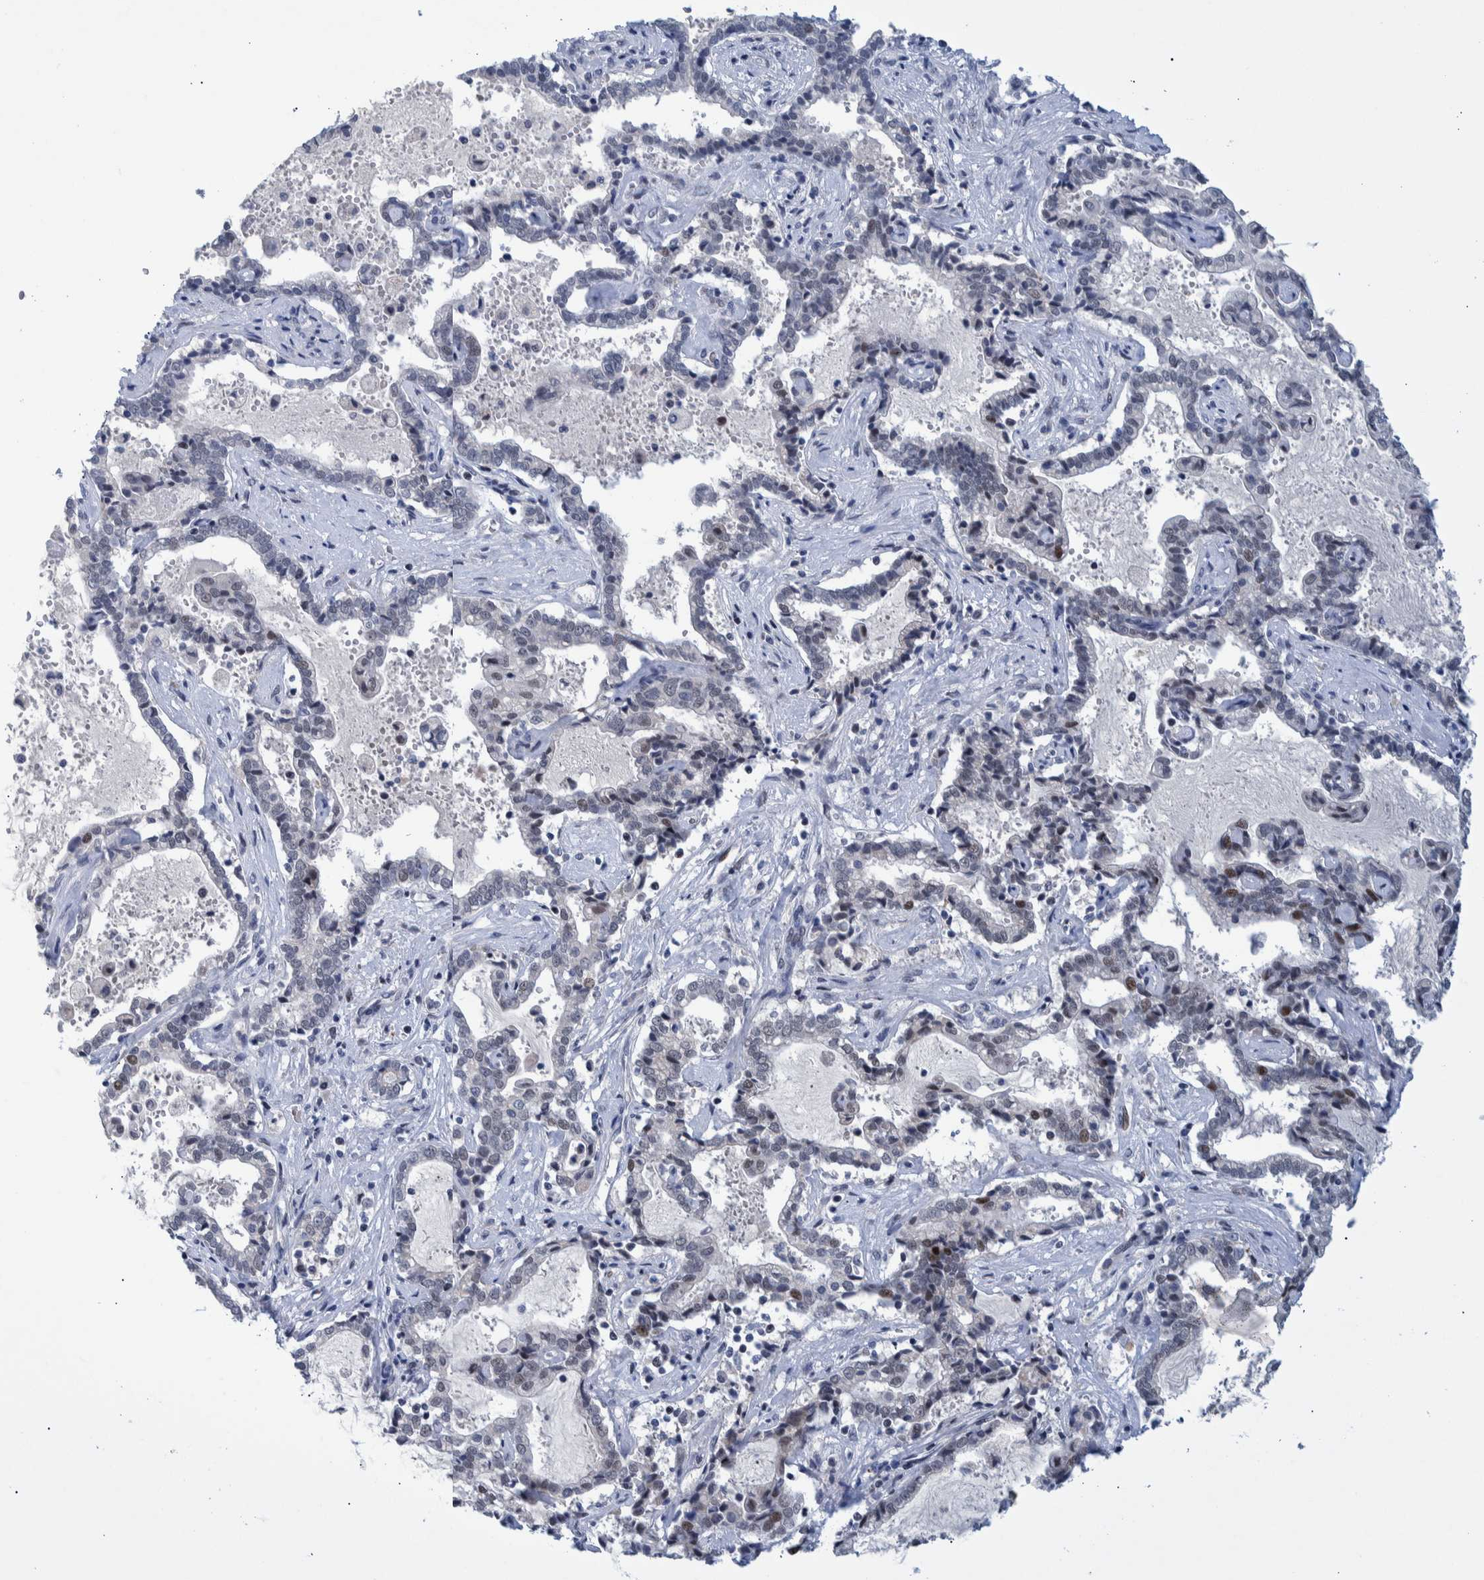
{"staining": {"intensity": "negative", "quantity": "none", "location": "none"}, "tissue": "liver cancer", "cell_type": "Tumor cells", "image_type": "cancer", "snomed": [{"axis": "morphology", "description": "Cholangiocarcinoma"}, {"axis": "topography", "description": "Liver"}], "caption": "High magnification brightfield microscopy of liver cholangiocarcinoma stained with DAB (brown) and counterstained with hematoxylin (blue): tumor cells show no significant staining.", "gene": "ESRP1", "patient": {"sex": "male", "age": 57}}